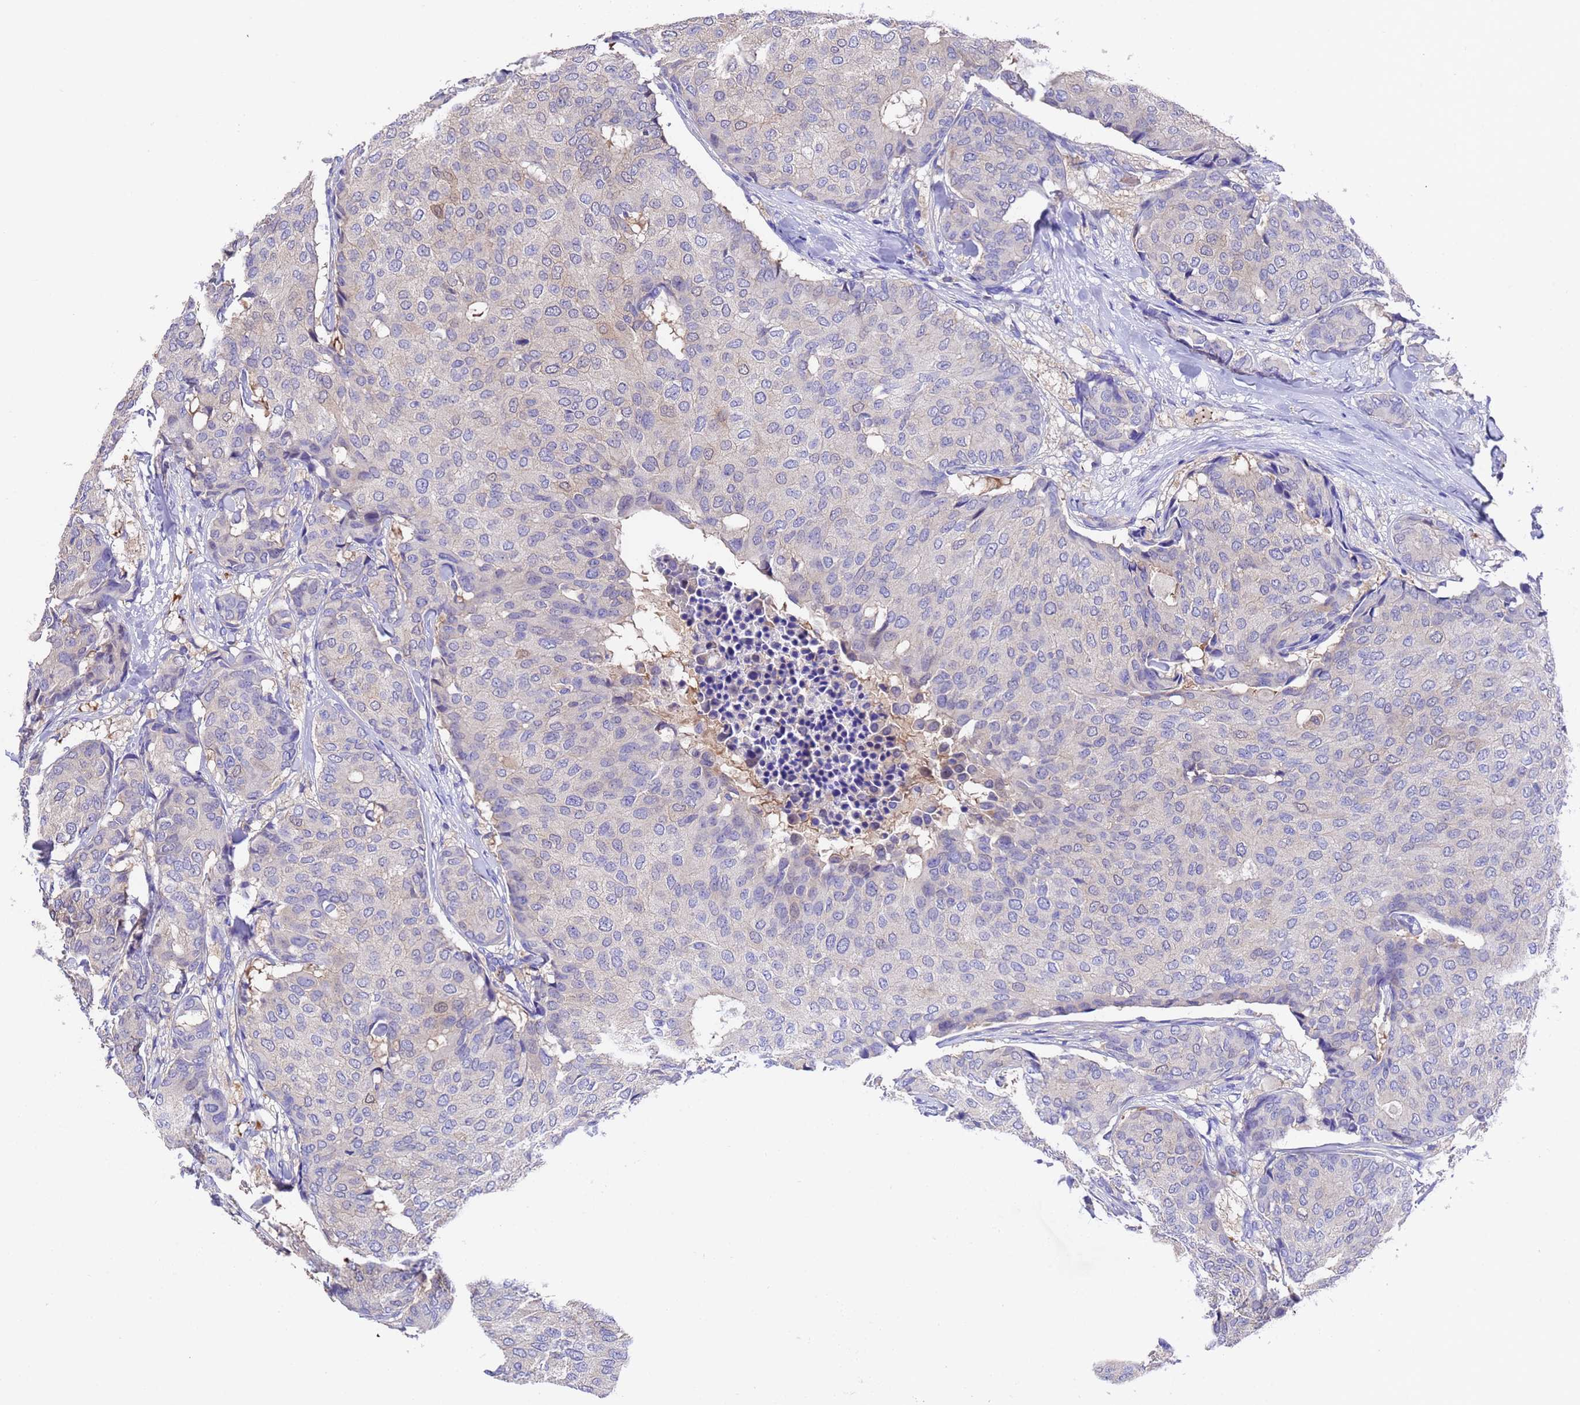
{"staining": {"intensity": "negative", "quantity": "none", "location": "none"}, "tissue": "breast cancer", "cell_type": "Tumor cells", "image_type": "cancer", "snomed": [{"axis": "morphology", "description": "Duct carcinoma"}, {"axis": "topography", "description": "Breast"}], "caption": "There is no significant positivity in tumor cells of breast cancer.", "gene": "ELP6", "patient": {"sex": "female", "age": 75}}